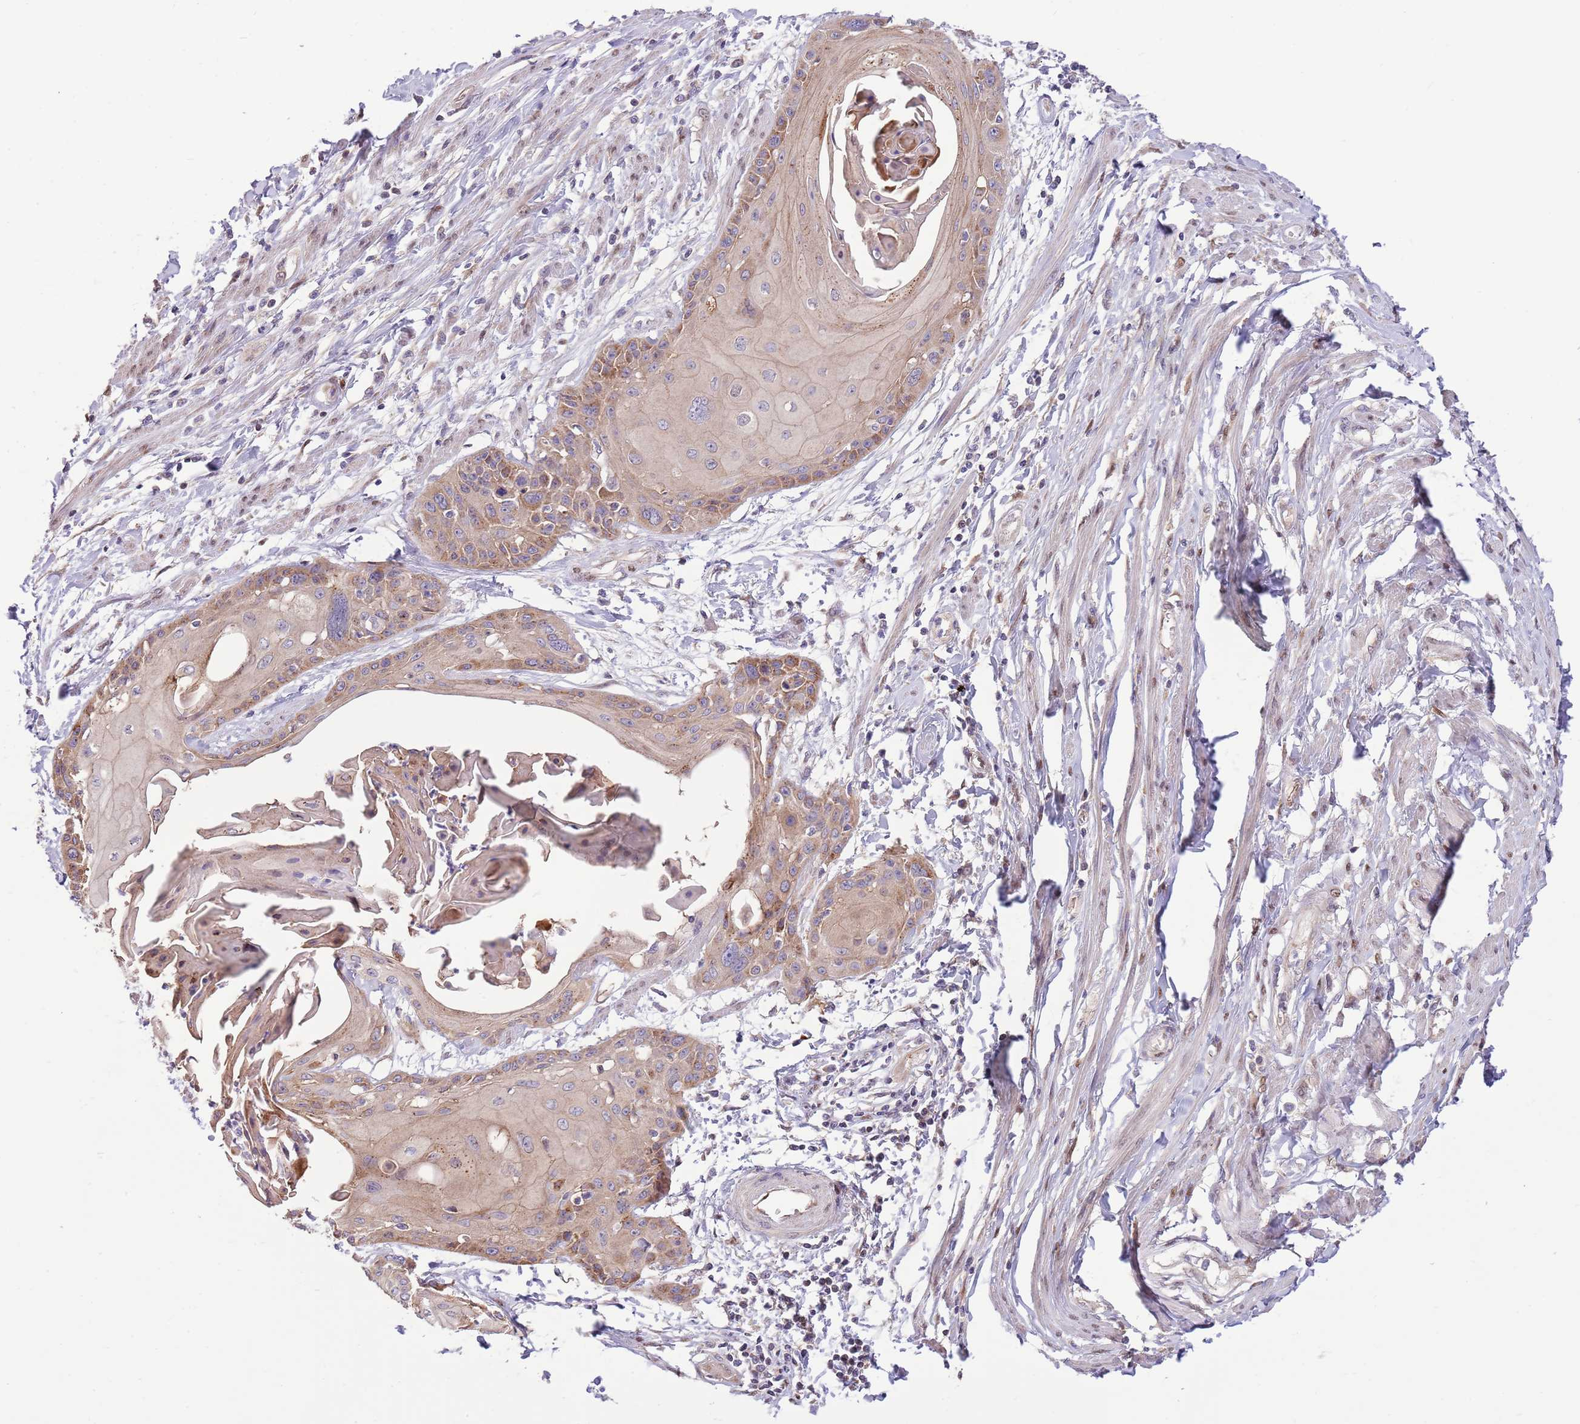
{"staining": {"intensity": "weak", "quantity": "25%-75%", "location": "cytoplasmic/membranous"}, "tissue": "cervical cancer", "cell_type": "Tumor cells", "image_type": "cancer", "snomed": [{"axis": "morphology", "description": "Squamous cell carcinoma, NOS"}, {"axis": "topography", "description": "Cervix"}], "caption": "Squamous cell carcinoma (cervical) stained with DAB (3,3'-diaminobenzidine) IHC displays low levels of weak cytoplasmic/membranous expression in approximately 25%-75% of tumor cells. (DAB = brown stain, brightfield microscopy at high magnification).", "gene": "ARL2BP", "patient": {"sex": "female", "age": 57}}